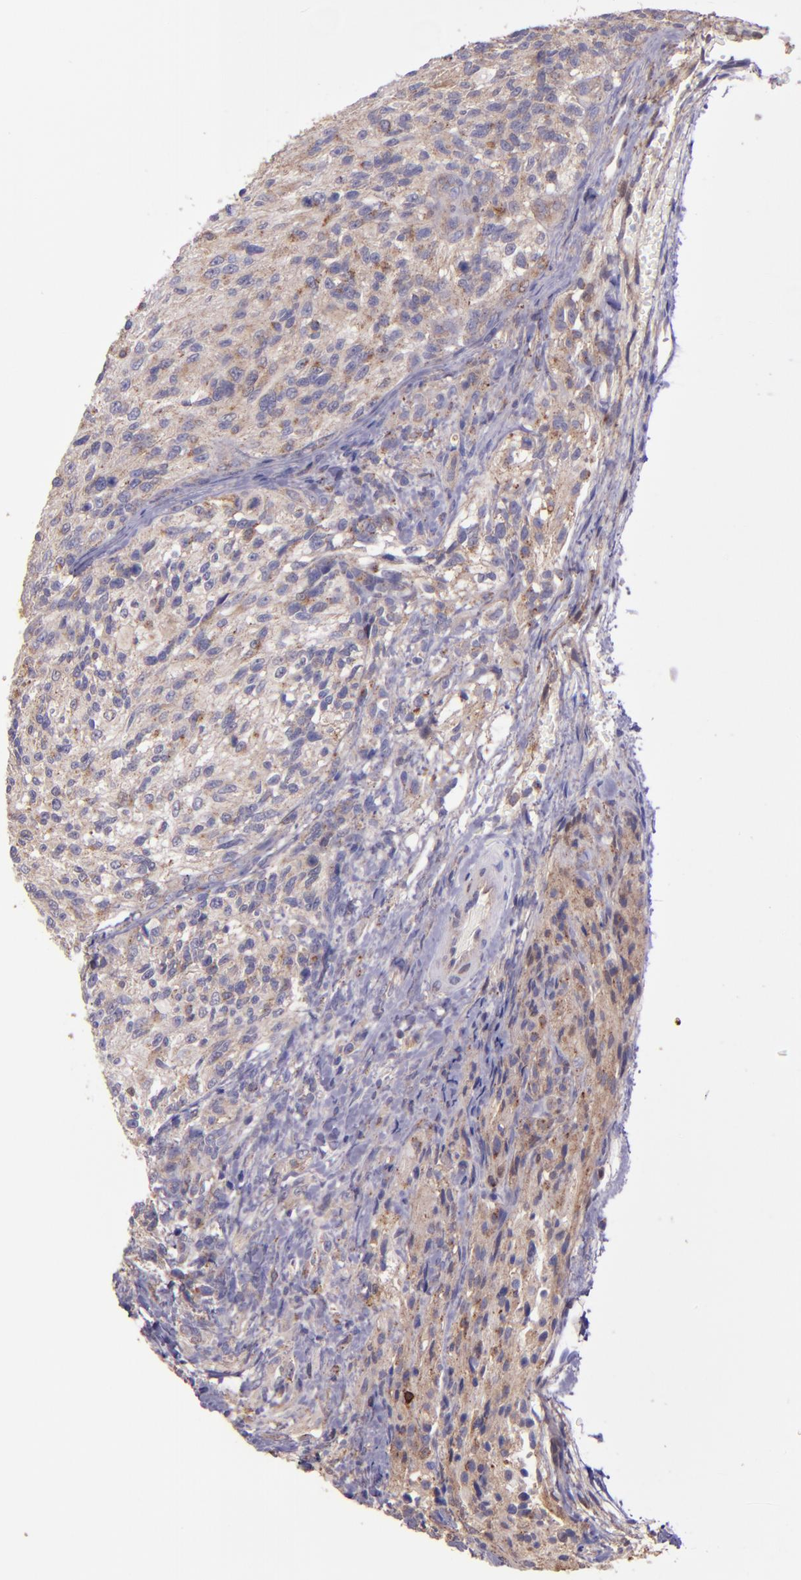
{"staining": {"intensity": "weak", "quantity": ">75%", "location": "cytoplasmic/membranous"}, "tissue": "glioma", "cell_type": "Tumor cells", "image_type": "cancer", "snomed": [{"axis": "morphology", "description": "Normal tissue, NOS"}, {"axis": "morphology", "description": "Glioma, malignant, High grade"}, {"axis": "topography", "description": "Cerebral cortex"}], "caption": "Glioma tissue exhibits weak cytoplasmic/membranous positivity in about >75% of tumor cells, visualized by immunohistochemistry.", "gene": "WASHC1", "patient": {"sex": "male", "age": 56}}